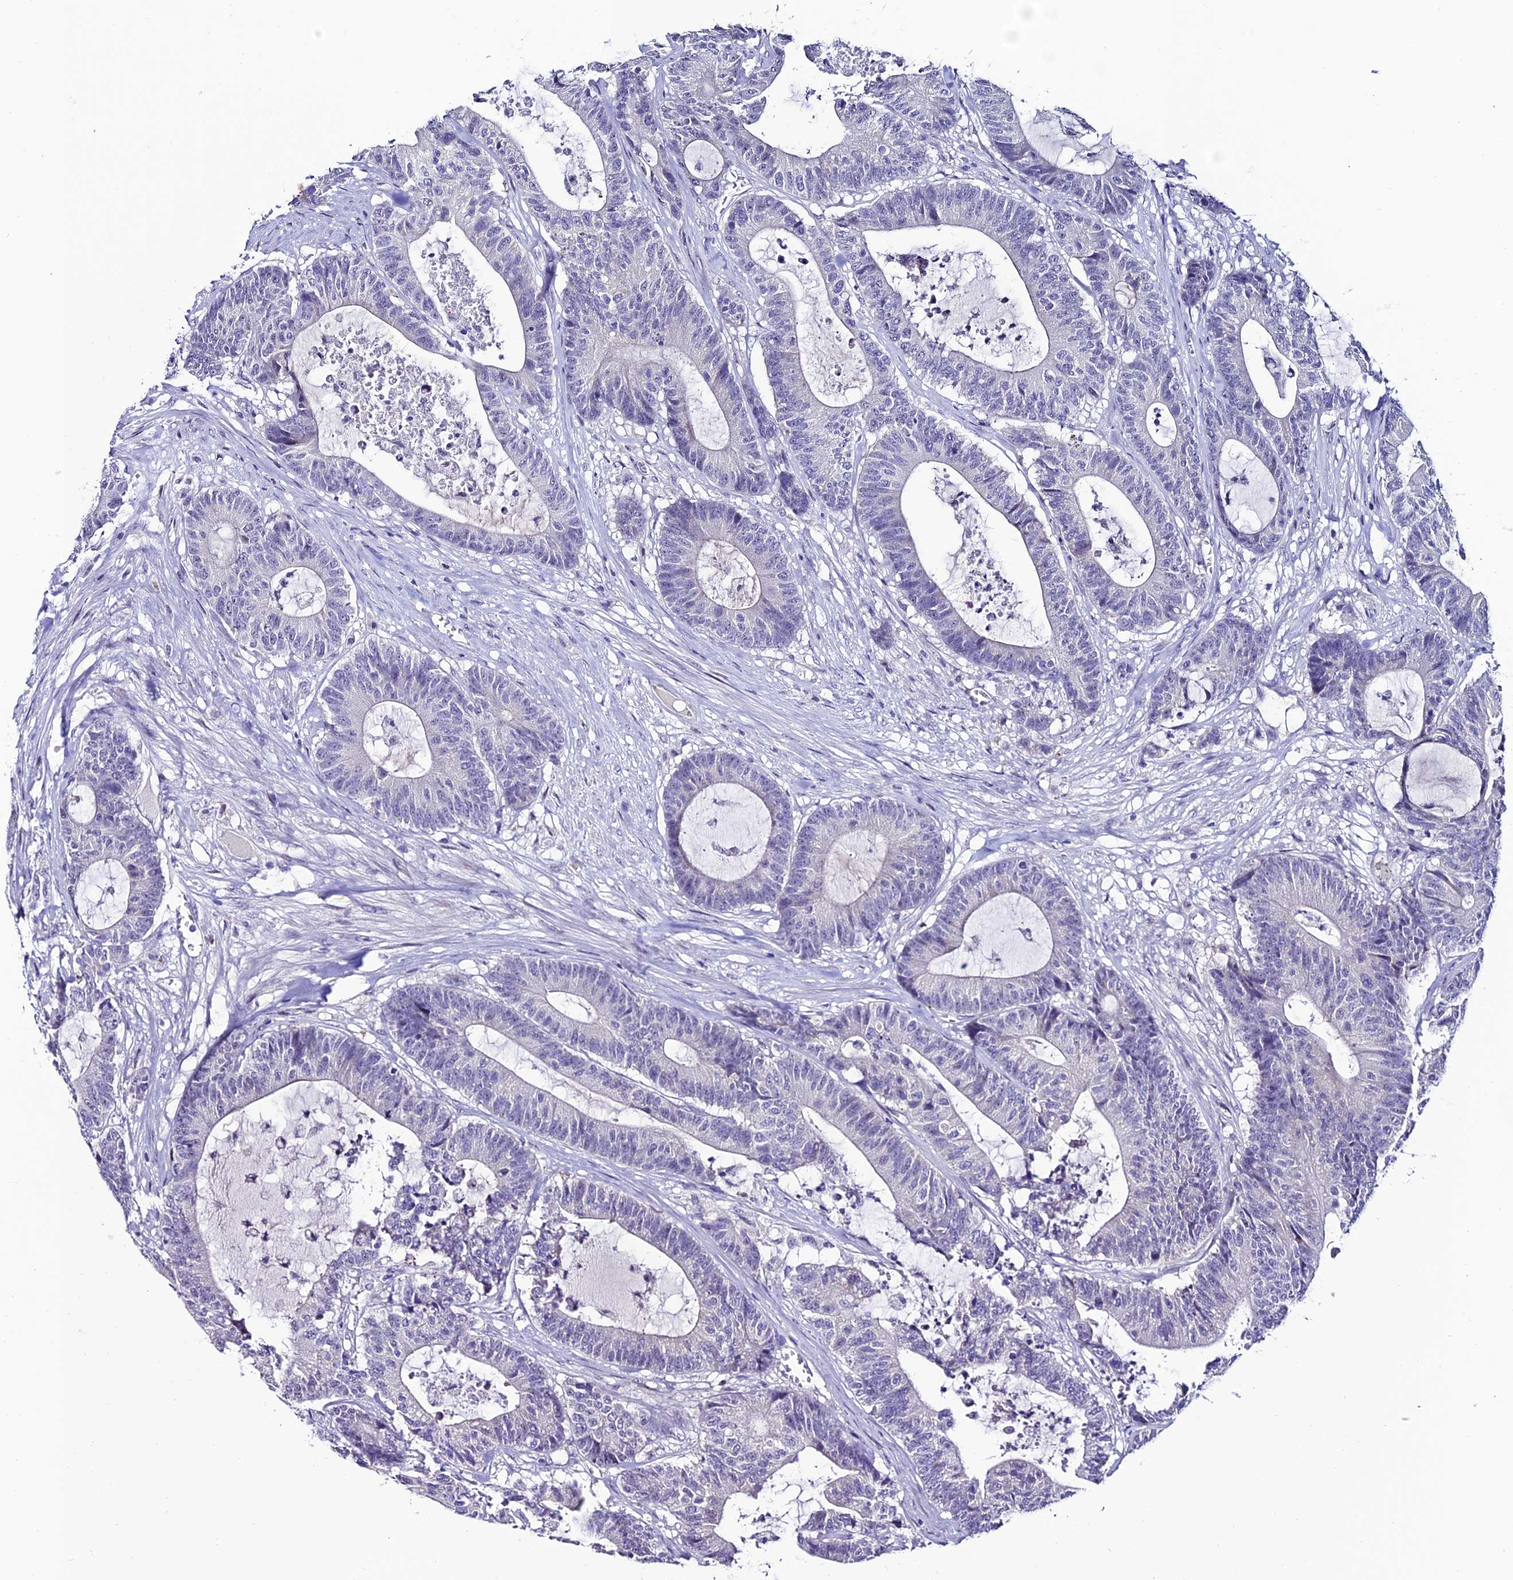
{"staining": {"intensity": "negative", "quantity": "none", "location": "none"}, "tissue": "colorectal cancer", "cell_type": "Tumor cells", "image_type": "cancer", "snomed": [{"axis": "morphology", "description": "Adenocarcinoma, NOS"}, {"axis": "topography", "description": "Colon"}], "caption": "Micrograph shows no protein expression in tumor cells of adenocarcinoma (colorectal) tissue.", "gene": "SLC10A1", "patient": {"sex": "female", "age": 84}}